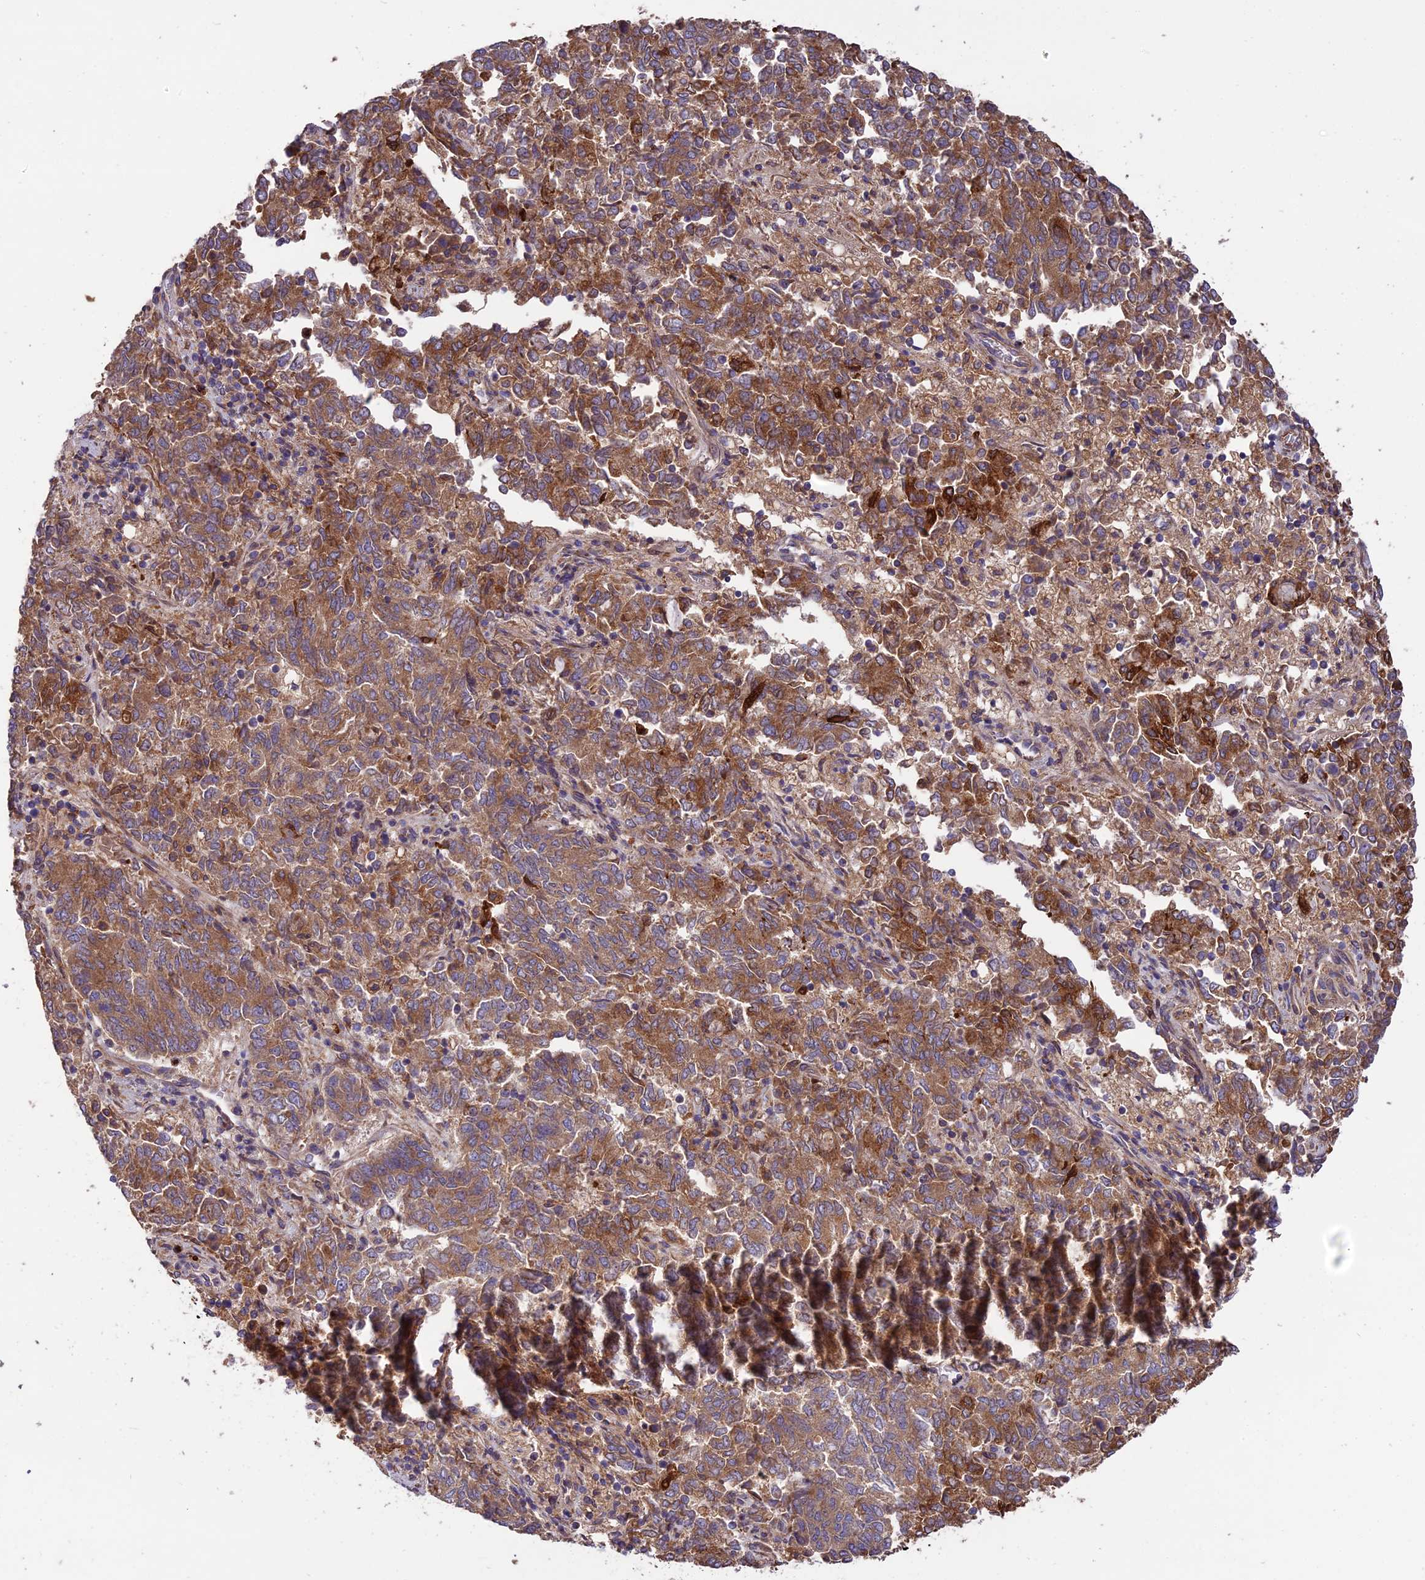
{"staining": {"intensity": "moderate", "quantity": ">75%", "location": "cytoplasmic/membranous"}, "tissue": "endometrial cancer", "cell_type": "Tumor cells", "image_type": "cancer", "snomed": [{"axis": "morphology", "description": "Adenocarcinoma, NOS"}, {"axis": "topography", "description": "Endometrium"}], "caption": "A histopathology image of endometrial cancer (adenocarcinoma) stained for a protein demonstrates moderate cytoplasmic/membranous brown staining in tumor cells. (Brightfield microscopy of DAB IHC at high magnification).", "gene": "ROCK1", "patient": {"sex": "female", "age": 80}}